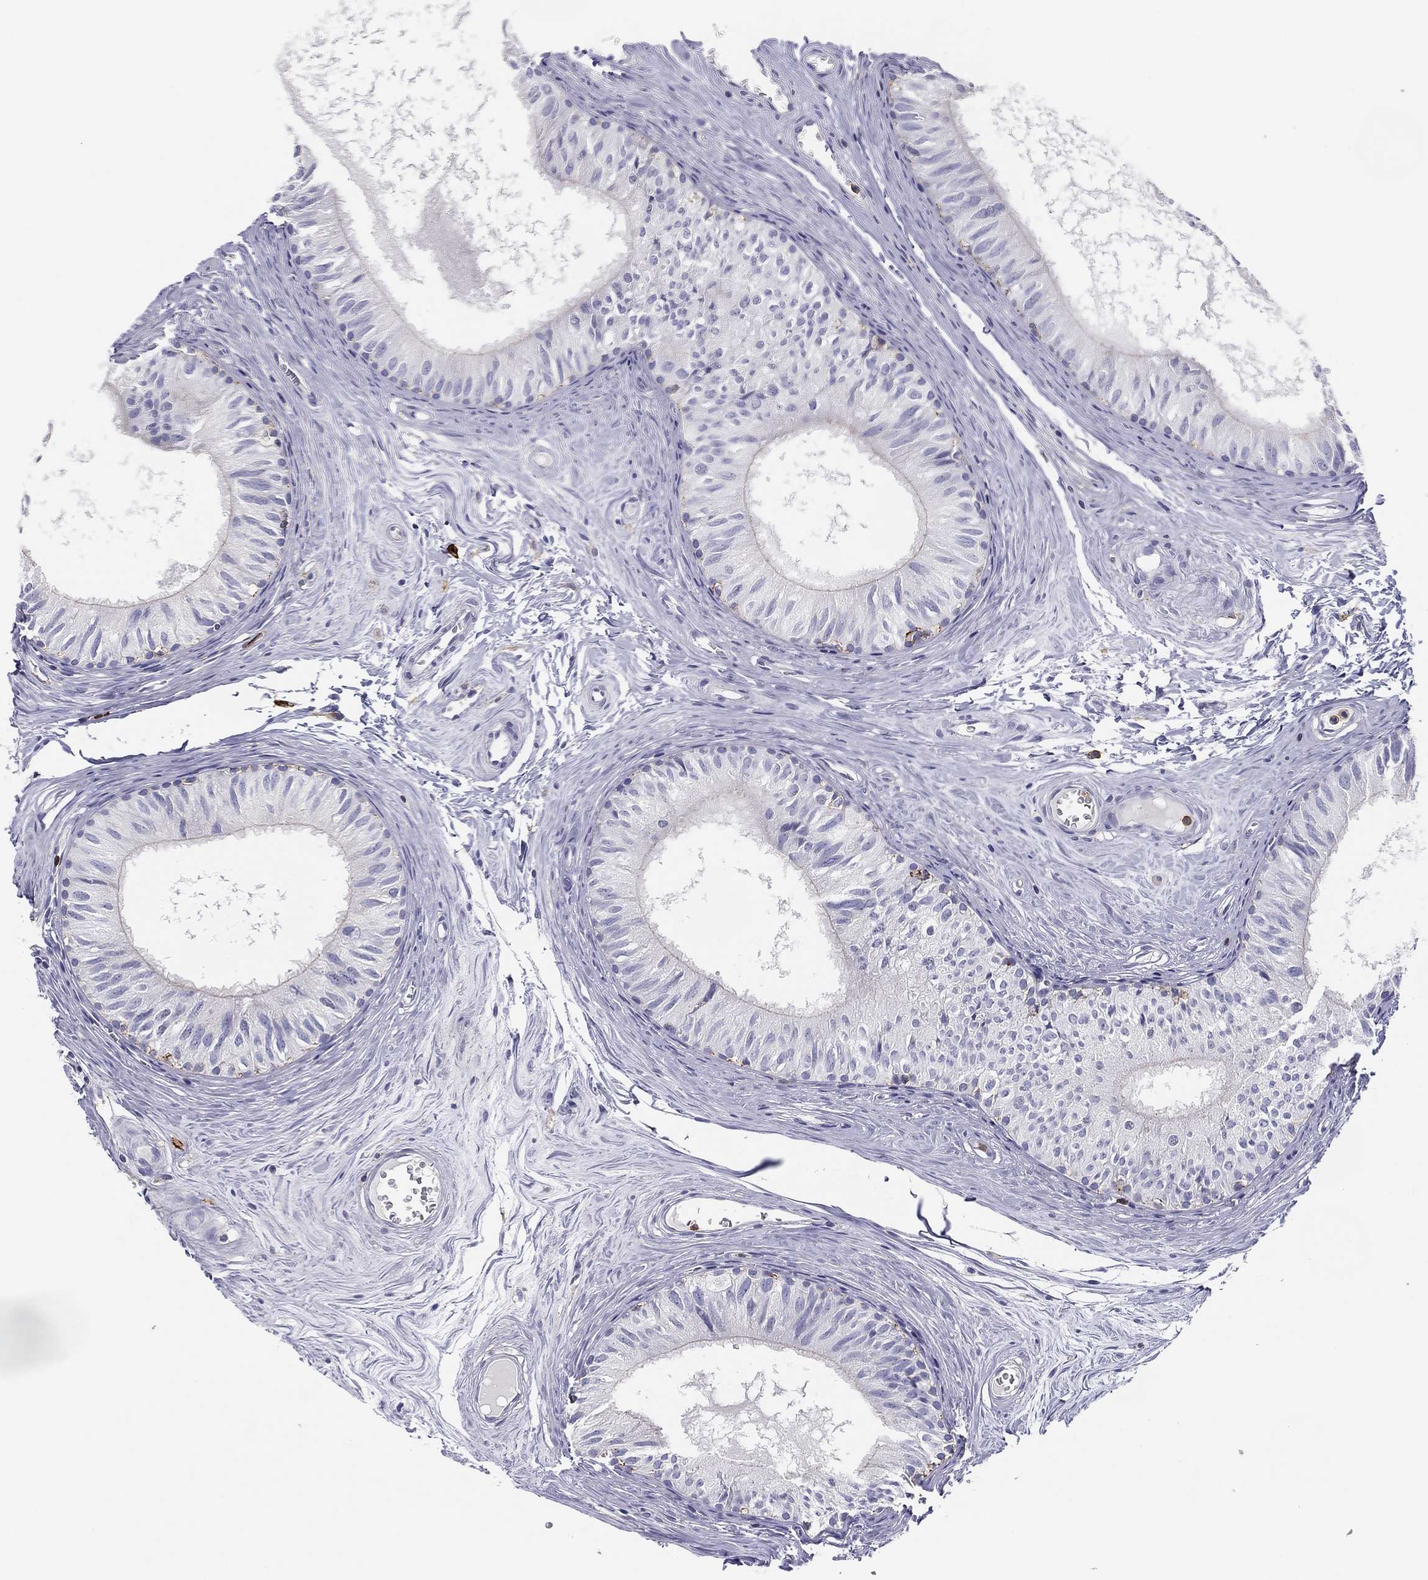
{"staining": {"intensity": "negative", "quantity": "none", "location": "none"}, "tissue": "epididymis", "cell_type": "Glandular cells", "image_type": "normal", "snomed": [{"axis": "morphology", "description": "Normal tissue, NOS"}, {"axis": "topography", "description": "Epididymis"}], "caption": "An immunohistochemistry image of normal epididymis is shown. There is no staining in glandular cells of epididymis. (IHC, brightfield microscopy, high magnification).", "gene": "SELPLG", "patient": {"sex": "male", "age": 52}}